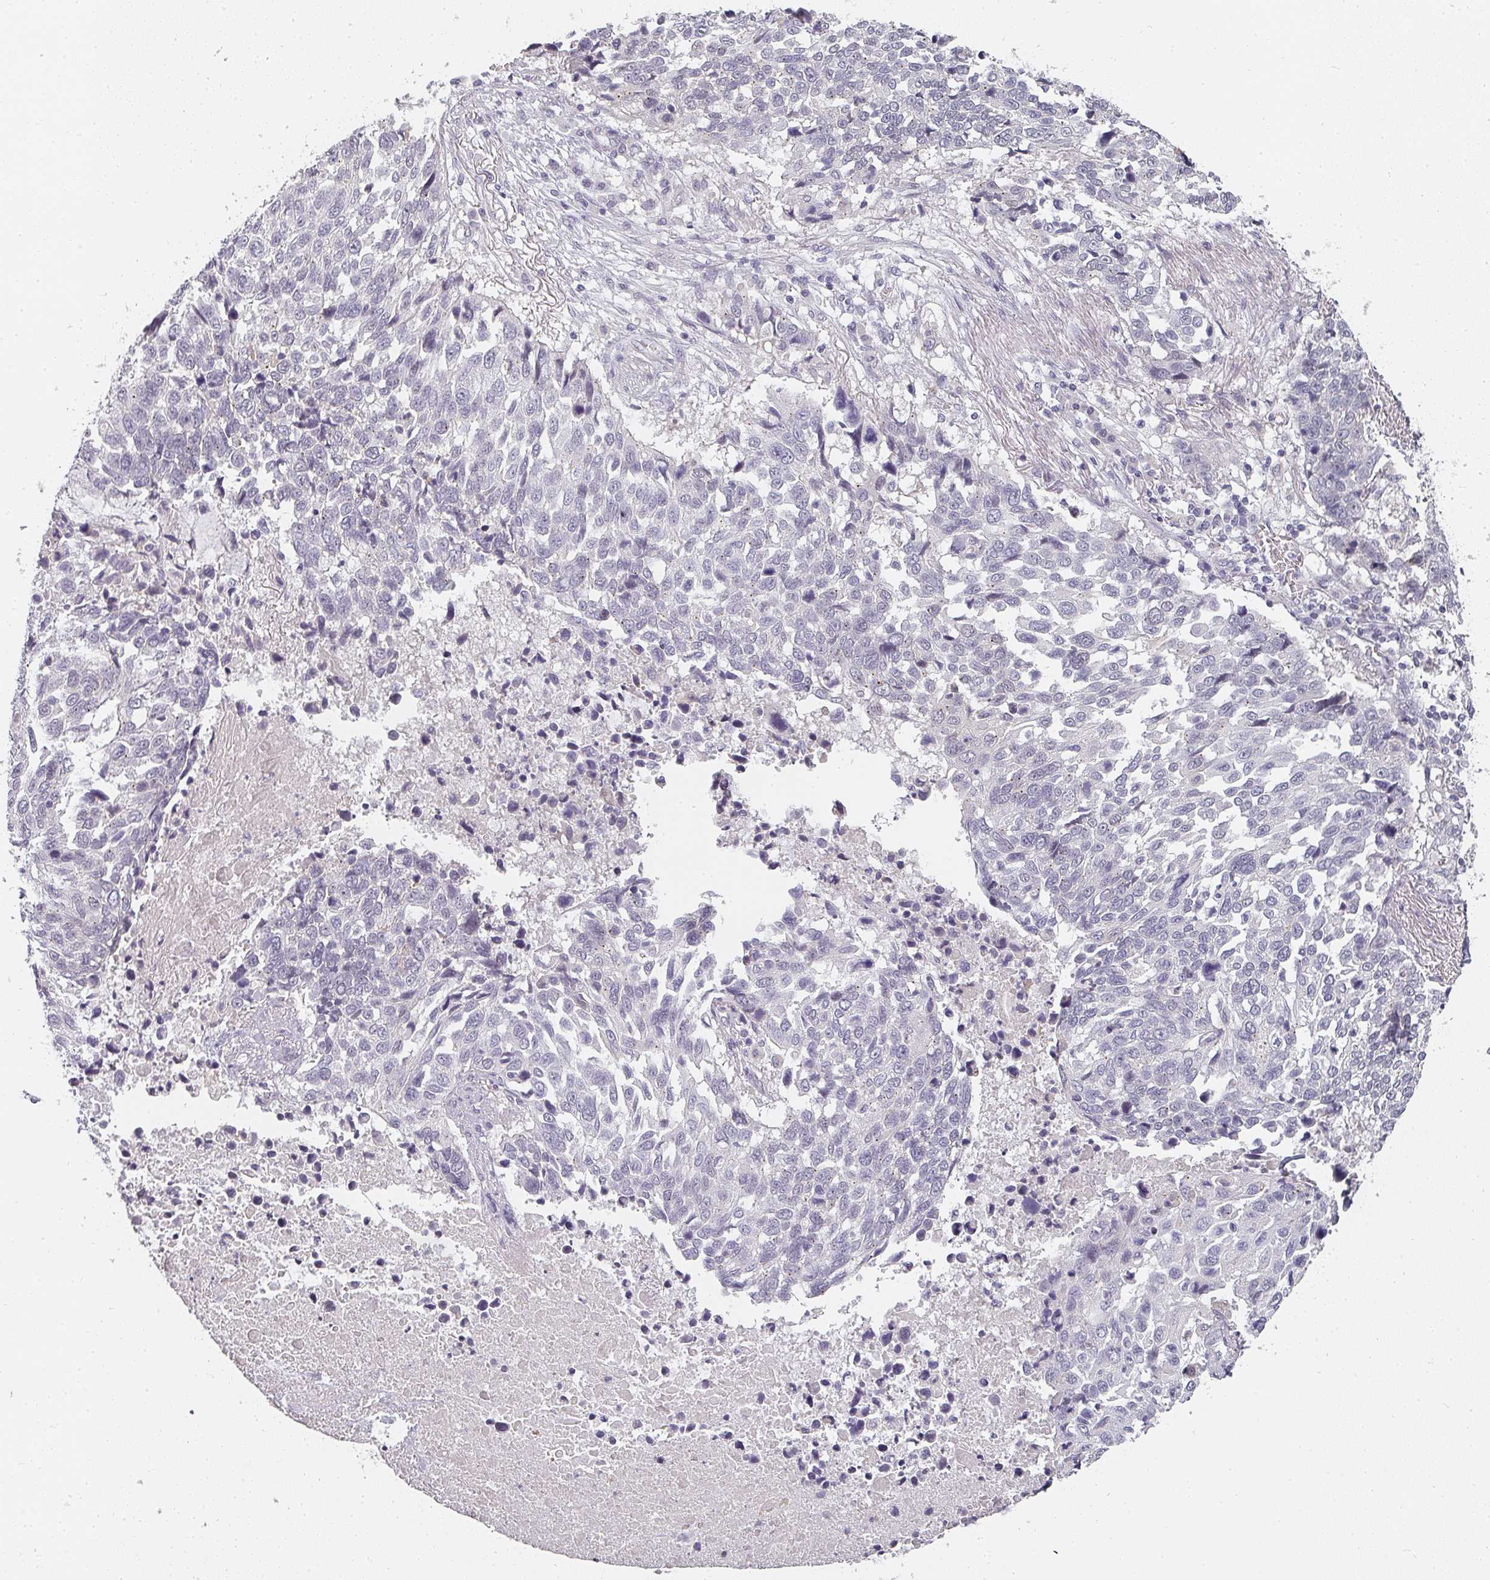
{"staining": {"intensity": "negative", "quantity": "none", "location": "none"}, "tissue": "lung cancer", "cell_type": "Tumor cells", "image_type": "cancer", "snomed": [{"axis": "morphology", "description": "Squamous cell carcinoma, NOS"}, {"axis": "topography", "description": "Lung"}], "caption": "This is an IHC histopathology image of lung squamous cell carcinoma. There is no positivity in tumor cells.", "gene": "SHISA2", "patient": {"sex": "male", "age": 62}}